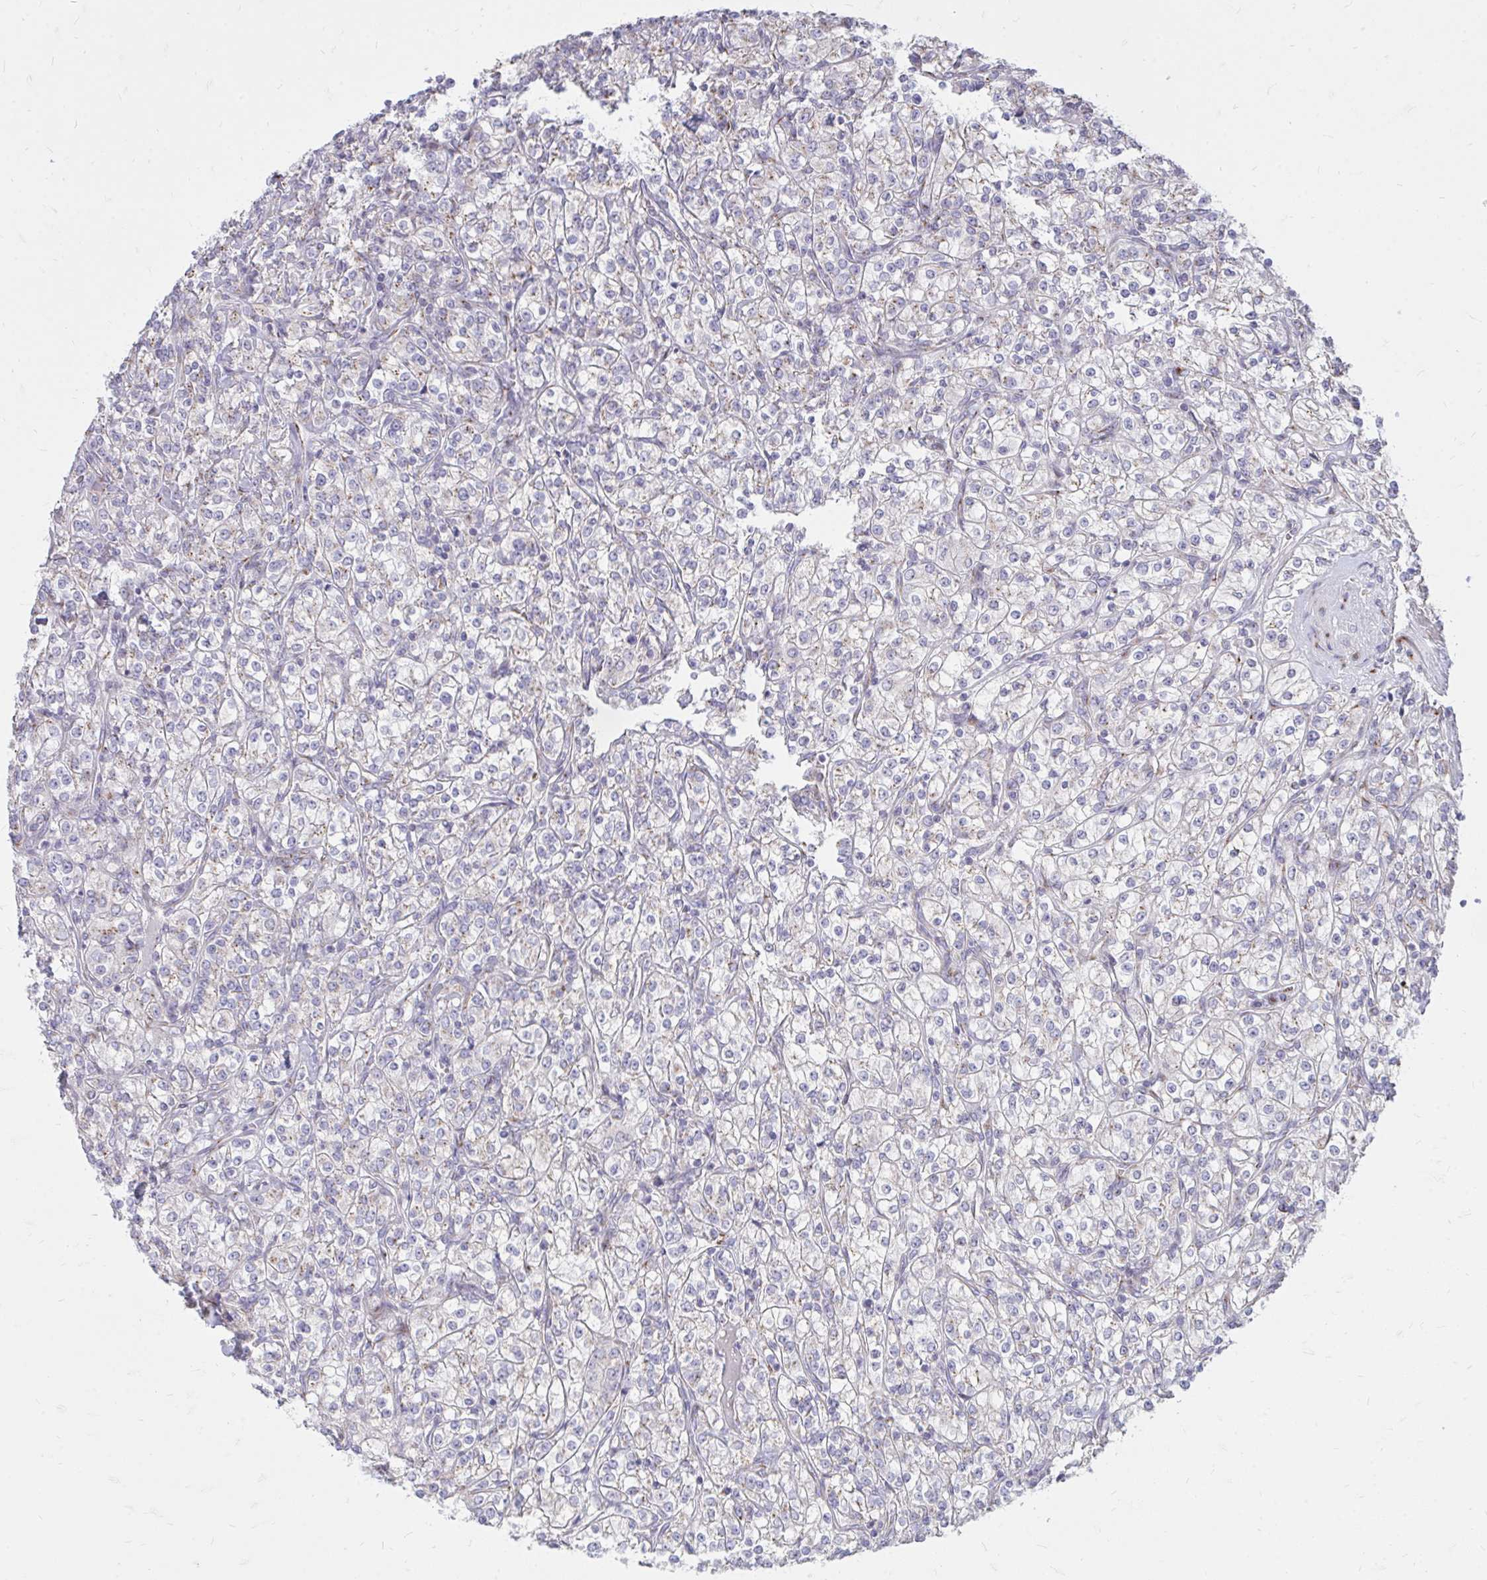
{"staining": {"intensity": "moderate", "quantity": "<25%", "location": "cytoplasmic/membranous"}, "tissue": "renal cancer", "cell_type": "Tumor cells", "image_type": "cancer", "snomed": [{"axis": "morphology", "description": "Adenocarcinoma, NOS"}, {"axis": "topography", "description": "Kidney"}], "caption": "Renal cancer tissue reveals moderate cytoplasmic/membranous staining in approximately <25% of tumor cells, visualized by immunohistochemistry.", "gene": "RAB6B", "patient": {"sex": "male", "age": 77}}